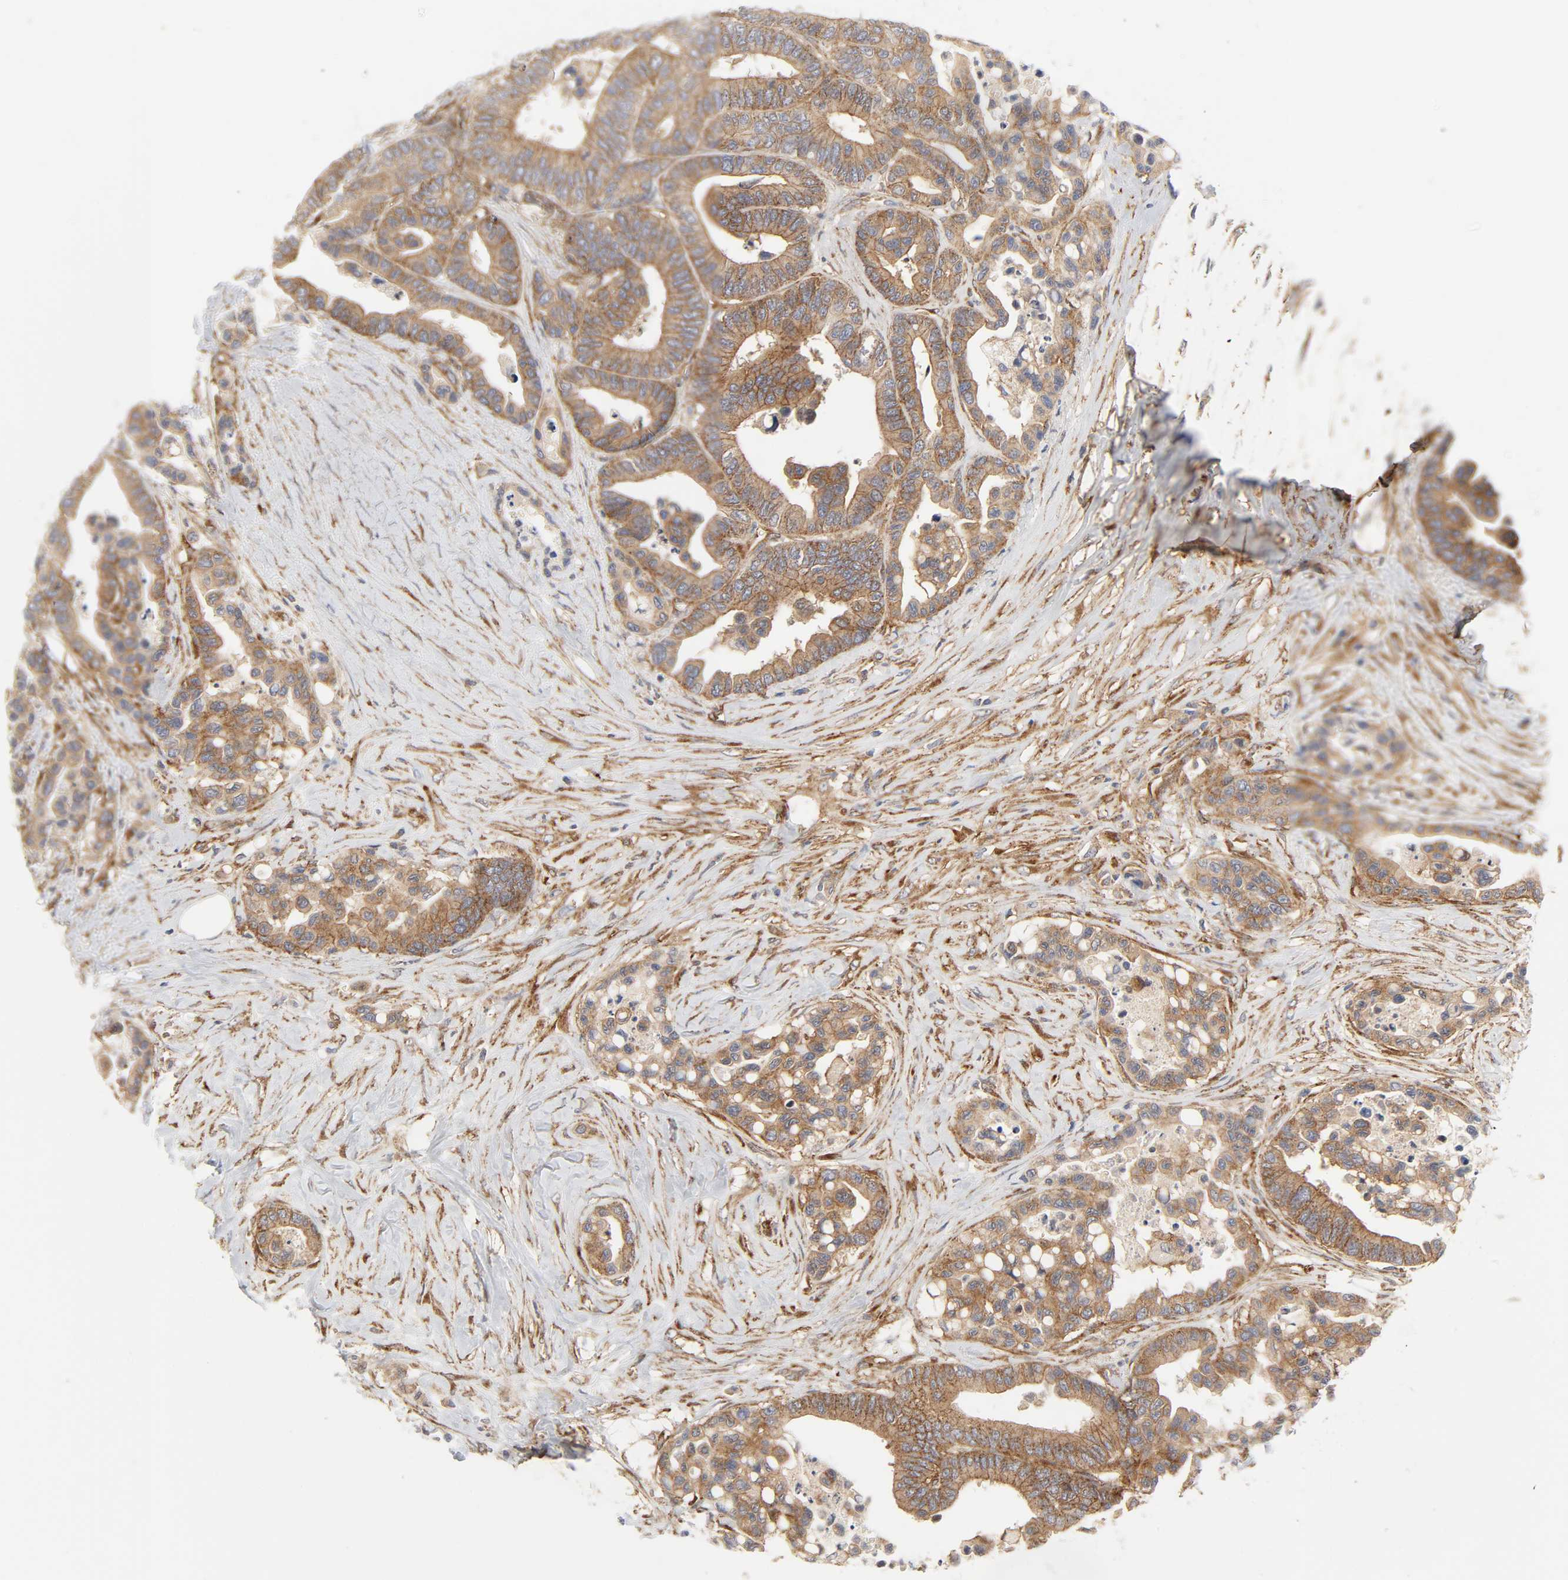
{"staining": {"intensity": "moderate", "quantity": ">75%", "location": "cytoplasmic/membranous"}, "tissue": "colorectal cancer", "cell_type": "Tumor cells", "image_type": "cancer", "snomed": [{"axis": "morphology", "description": "Adenocarcinoma, NOS"}, {"axis": "topography", "description": "Colon"}], "caption": "This is an image of immunohistochemistry staining of colorectal adenocarcinoma, which shows moderate positivity in the cytoplasmic/membranous of tumor cells.", "gene": "AP2A1", "patient": {"sex": "male", "age": 82}}